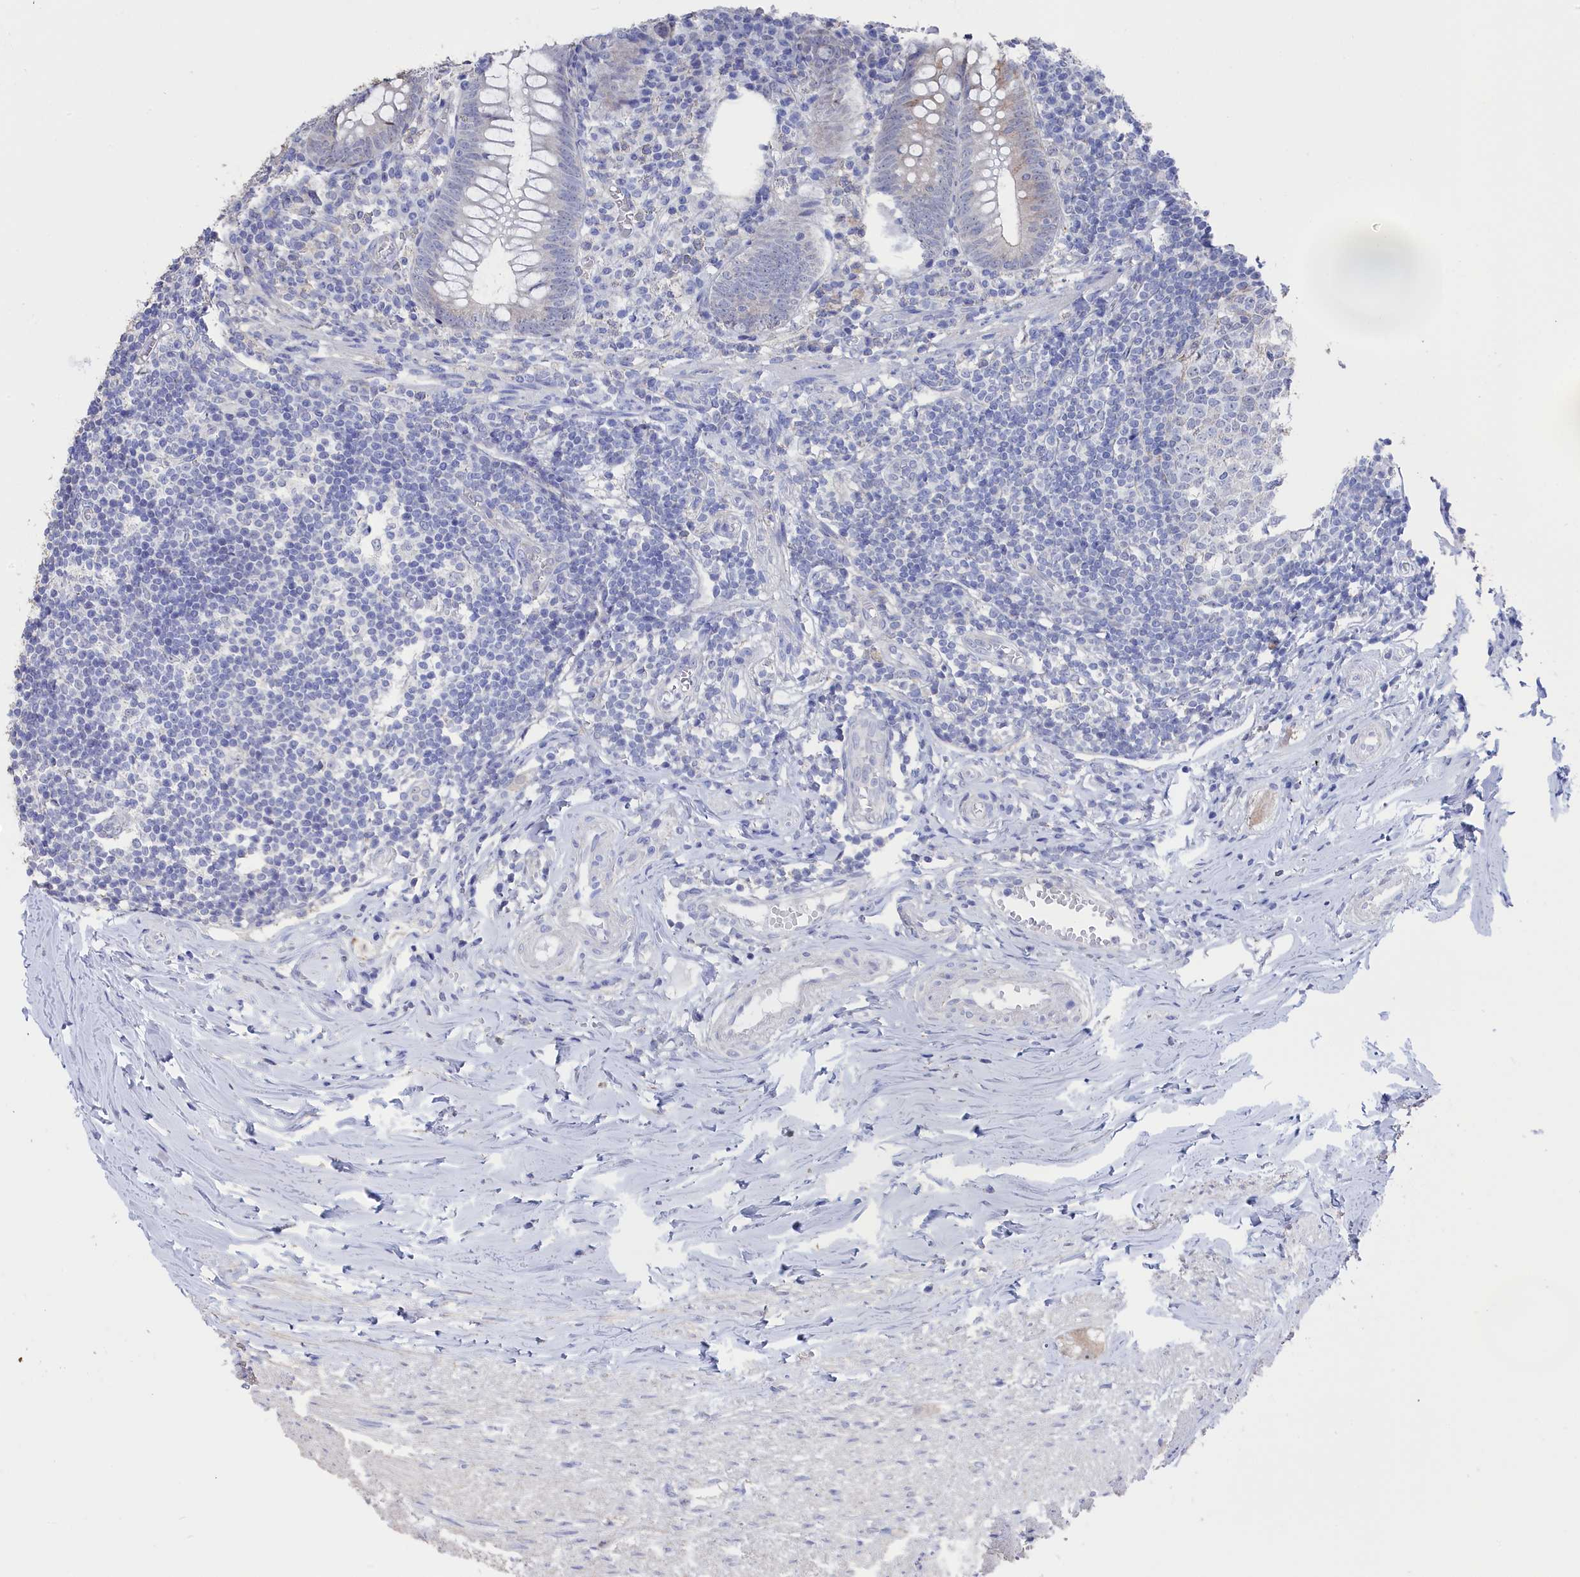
{"staining": {"intensity": "negative", "quantity": "none", "location": "none"}, "tissue": "appendix", "cell_type": "Glandular cells", "image_type": "normal", "snomed": [{"axis": "morphology", "description": "Normal tissue, NOS"}, {"axis": "topography", "description": "Appendix"}], "caption": "The immunohistochemistry (IHC) histopathology image has no significant expression in glandular cells of appendix. (Stains: DAB immunohistochemistry with hematoxylin counter stain, Microscopy: brightfield microscopy at high magnification).", "gene": "SEMG2", "patient": {"sex": "female", "age": 51}}